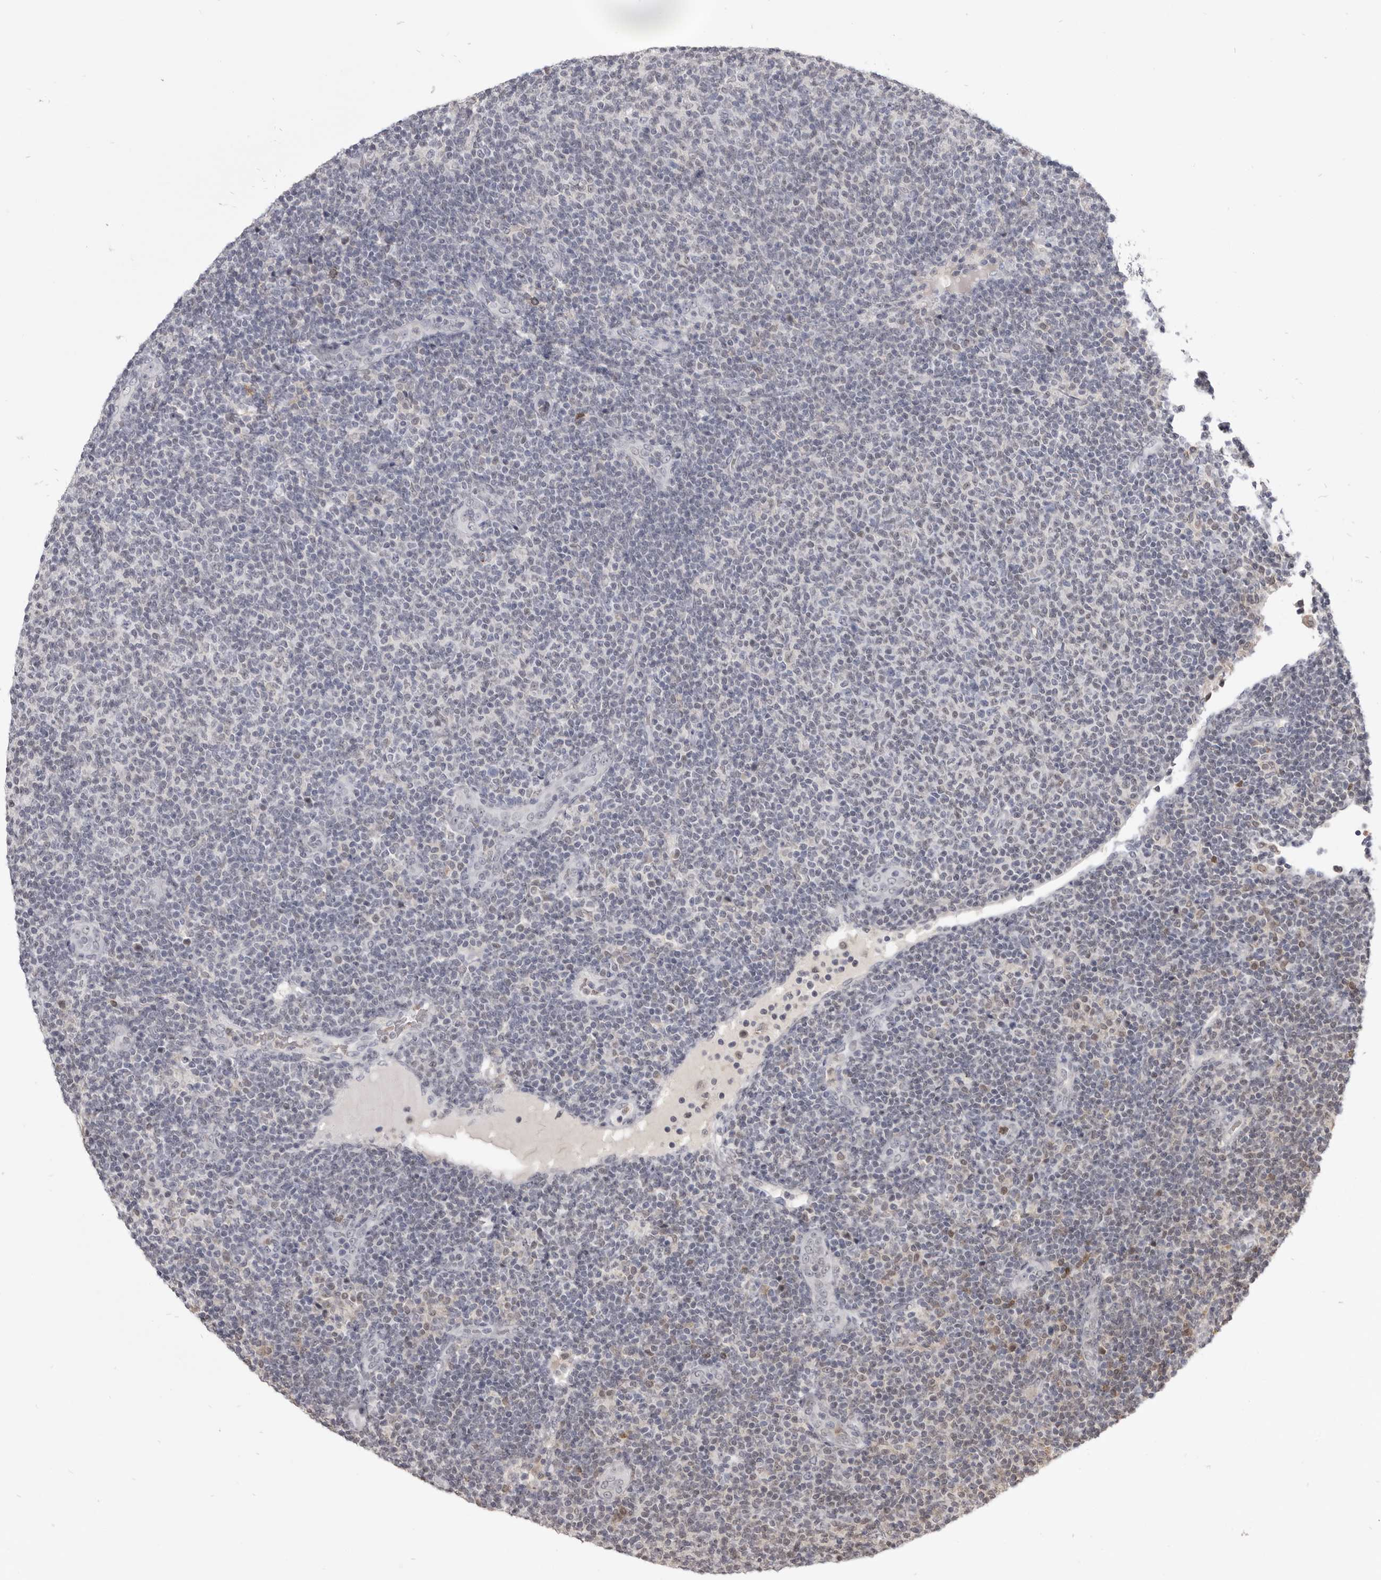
{"staining": {"intensity": "negative", "quantity": "none", "location": "none"}, "tissue": "lymphoma", "cell_type": "Tumor cells", "image_type": "cancer", "snomed": [{"axis": "morphology", "description": "Malignant lymphoma, non-Hodgkin's type, Low grade"}, {"axis": "topography", "description": "Lymph node"}], "caption": "Immunohistochemistry histopathology image of human lymphoma stained for a protein (brown), which displays no expression in tumor cells.", "gene": "CGN", "patient": {"sex": "male", "age": 66}}